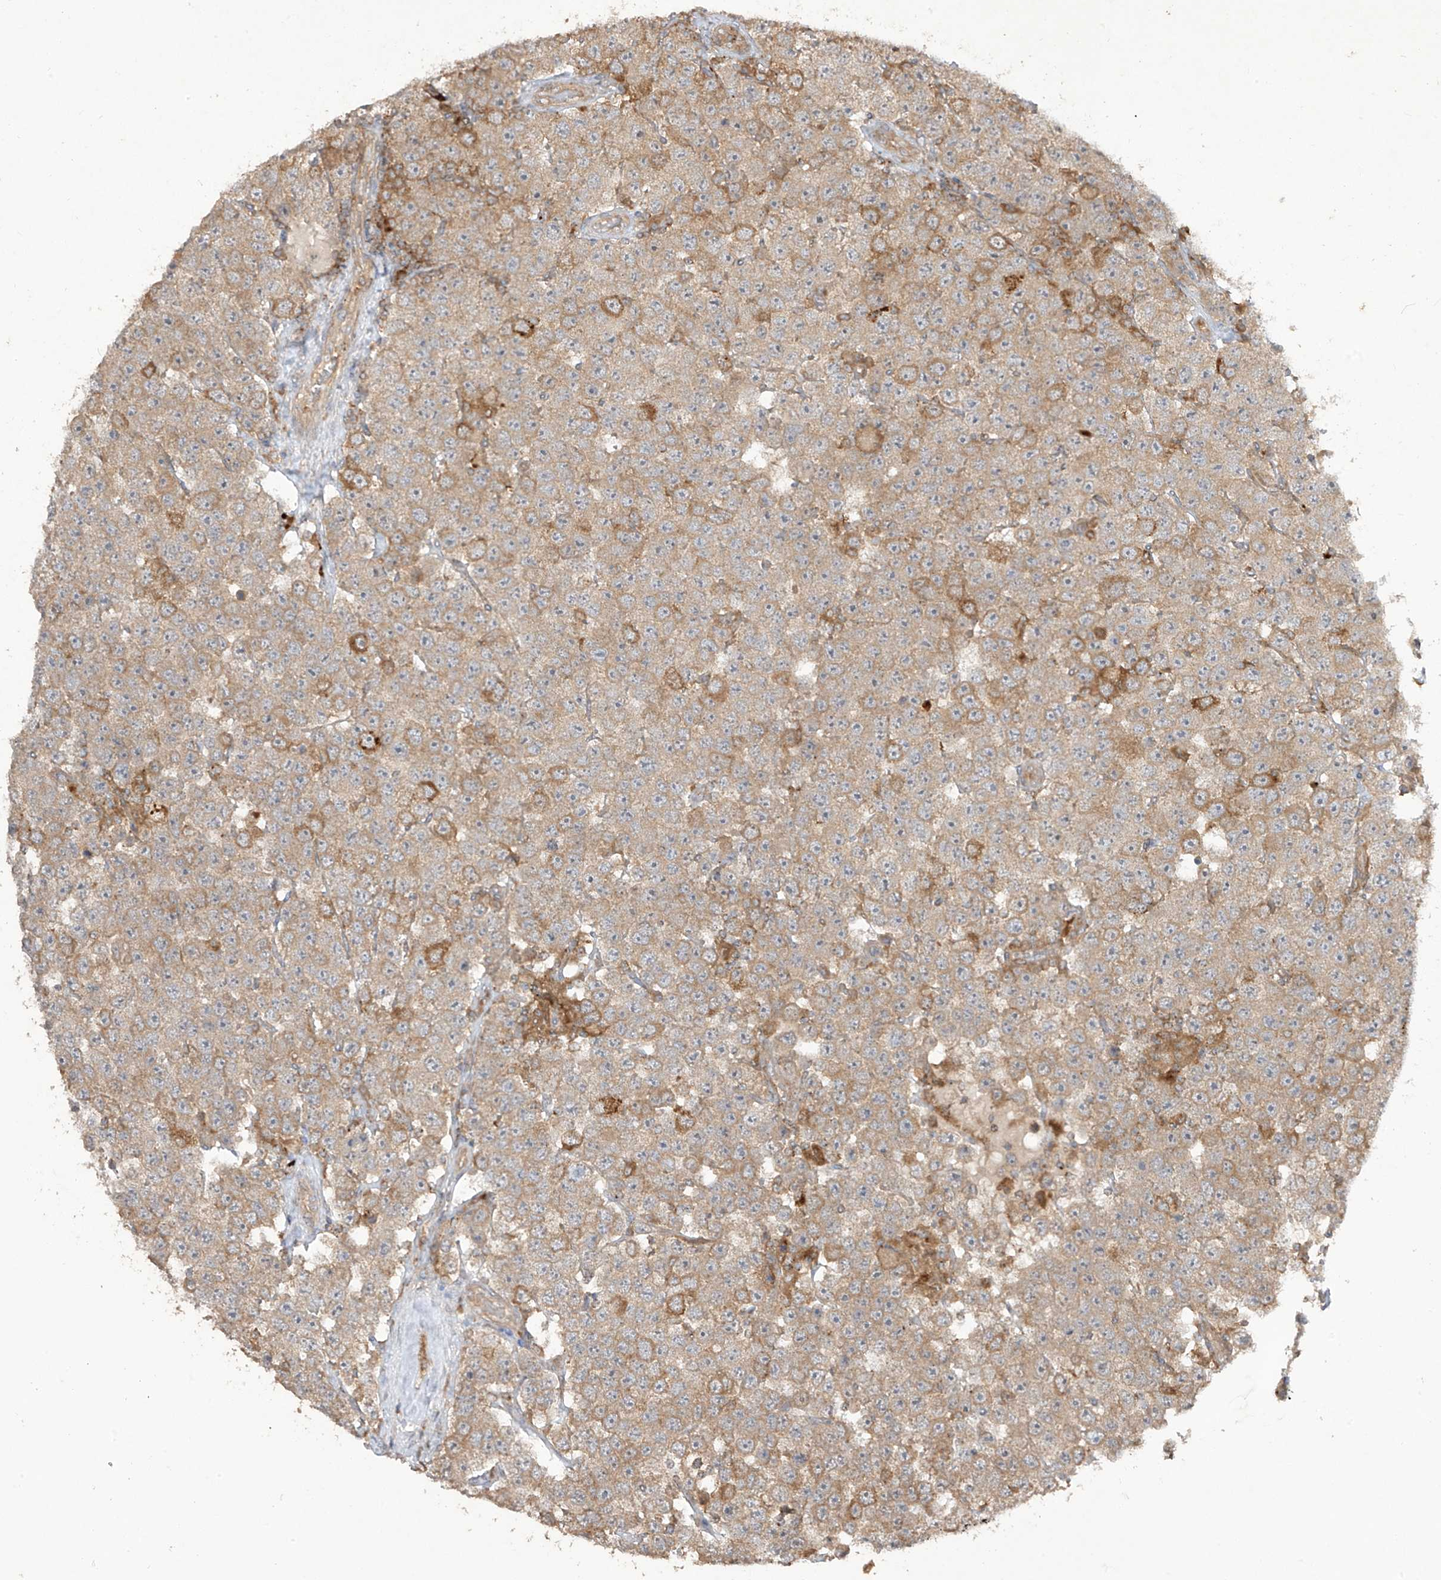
{"staining": {"intensity": "moderate", "quantity": ">75%", "location": "cytoplasmic/membranous"}, "tissue": "testis cancer", "cell_type": "Tumor cells", "image_type": "cancer", "snomed": [{"axis": "morphology", "description": "Seminoma, NOS"}, {"axis": "topography", "description": "Testis"}], "caption": "IHC histopathology image of neoplastic tissue: human testis seminoma stained using IHC reveals medium levels of moderate protein expression localized specifically in the cytoplasmic/membranous of tumor cells, appearing as a cytoplasmic/membranous brown color.", "gene": "LDAH", "patient": {"sex": "male", "age": 28}}